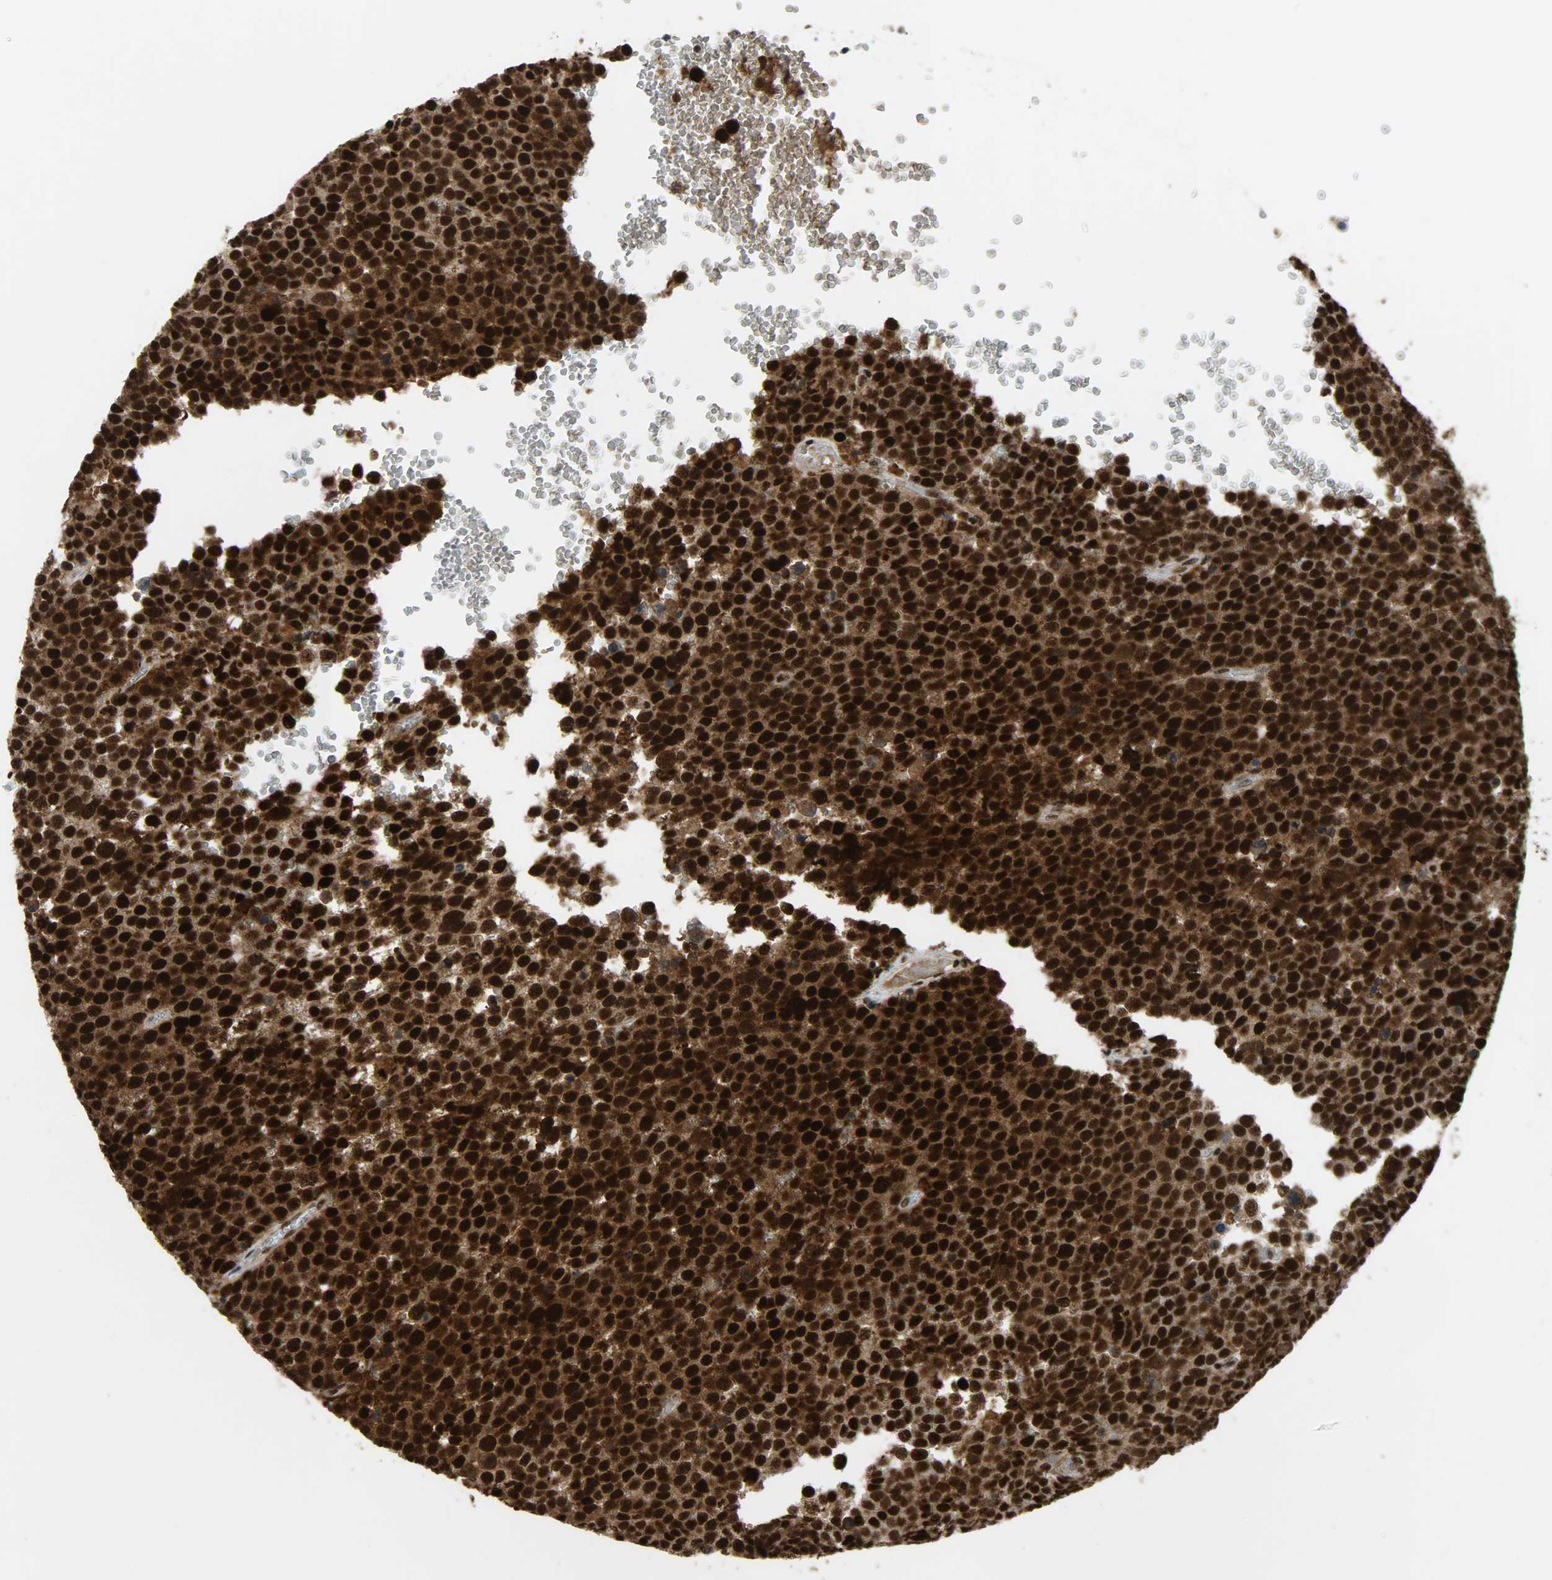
{"staining": {"intensity": "strong", "quantity": ">75%", "location": "cytoplasmic/membranous,nuclear"}, "tissue": "testis cancer", "cell_type": "Tumor cells", "image_type": "cancer", "snomed": [{"axis": "morphology", "description": "Seminoma, NOS"}, {"axis": "topography", "description": "Testis"}], "caption": "About >75% of tumor cells in human seminoma (testis) show strong cytoplasmic/membranous and nuclear protein staining as visualized by brown immunohistochemical staining.", "gene": "SSB", "patient": {"sex": "male", "age": 71}}